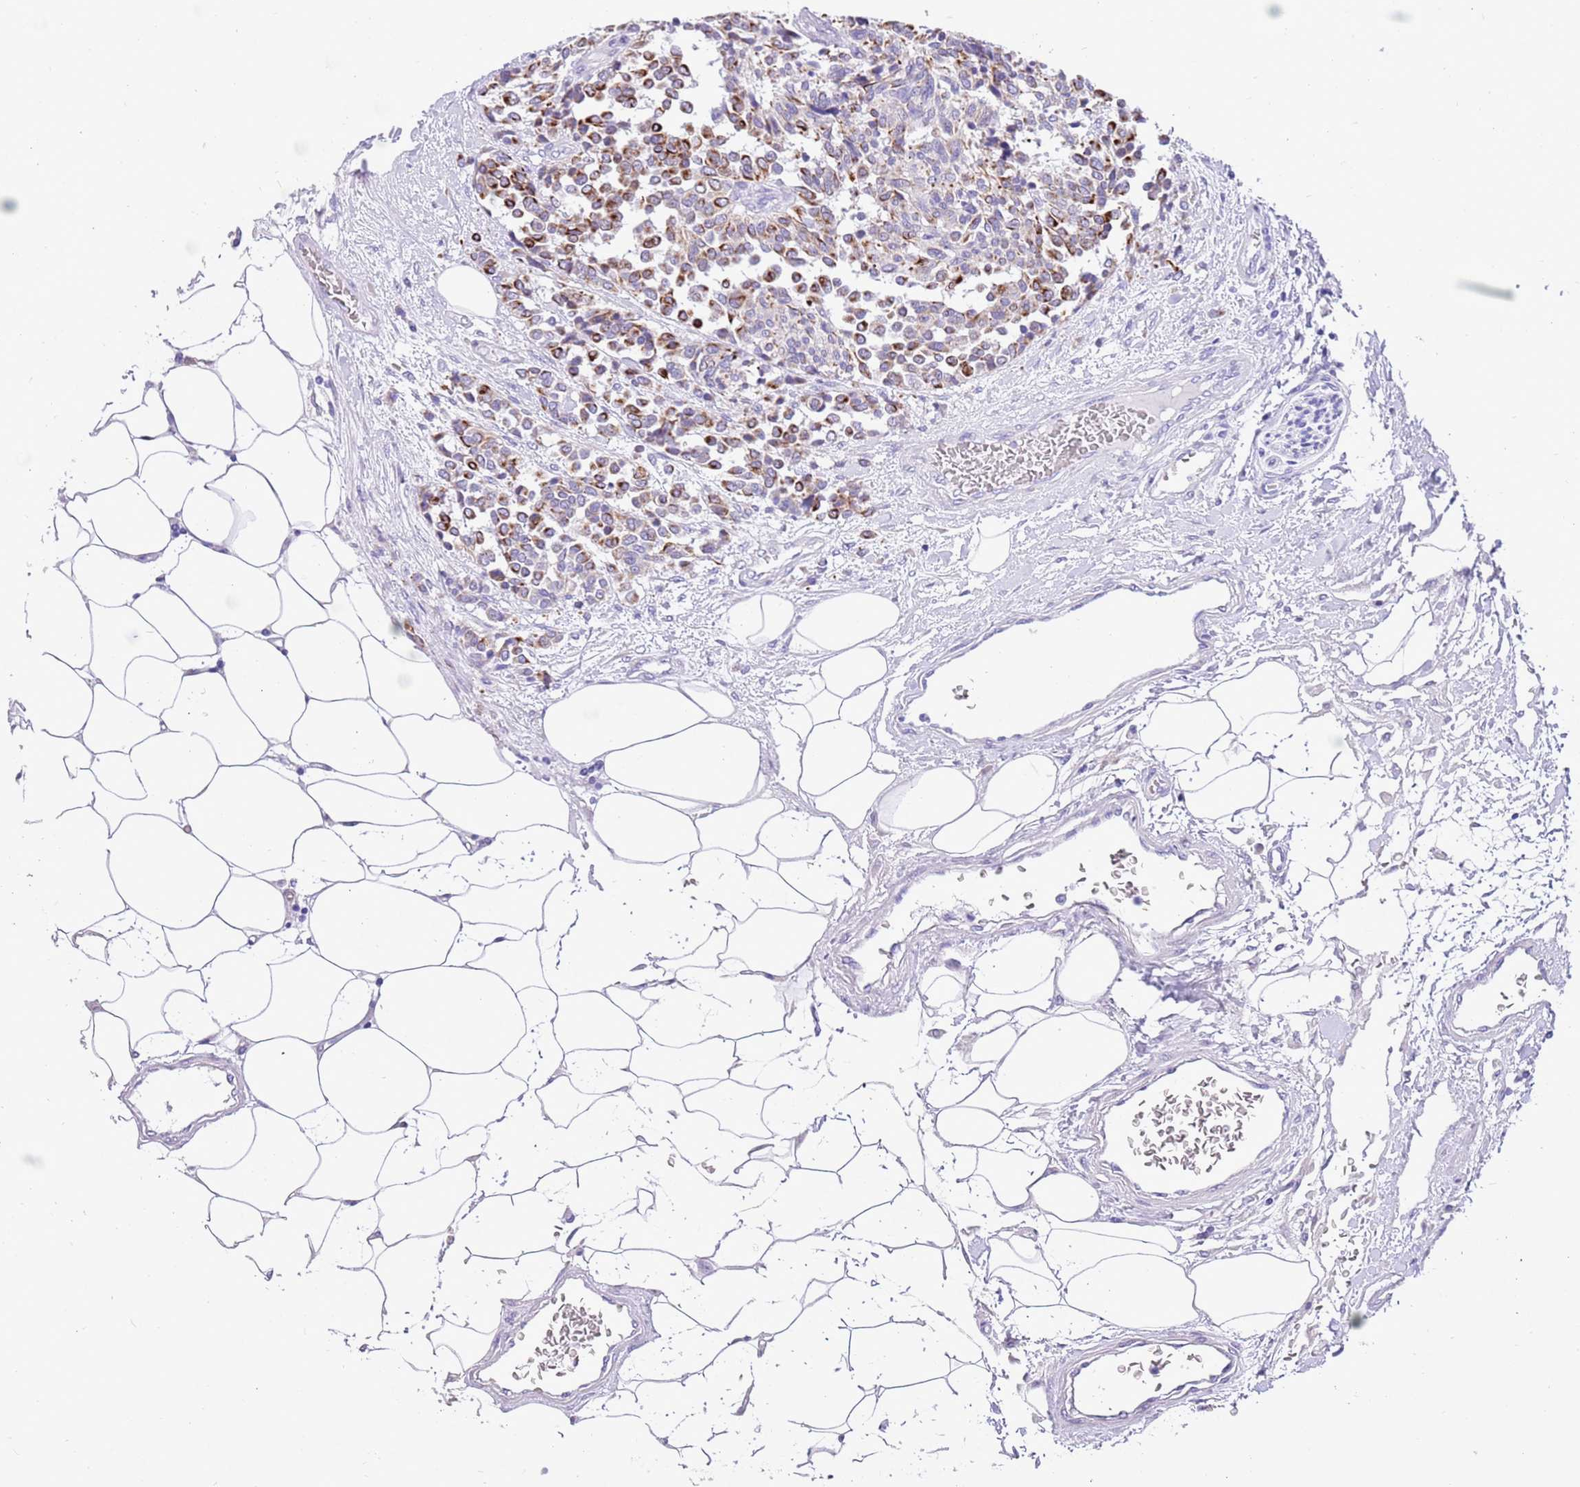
{"staining": {"intensity": "strong", "quantity": ">75%", "location": "cytoplasmic/membranous"}, "tissue": "carcinoid", "cell_type": "Tumor cells", "image_type": "cancer", "snomed": [{"axis": "morphology", "description": "Carcinoid, malignant, NOS"}, {"axis": "topography", "description": "Pancreas"}], "caption": "Brown immunohistochemical staining in malignant carcinoid shows strong cytoplasmic/membranous positivity in about >75% of tumor cells.", "gene": "R3HDM4", "patient": {"sex": "female", "age": 54}}